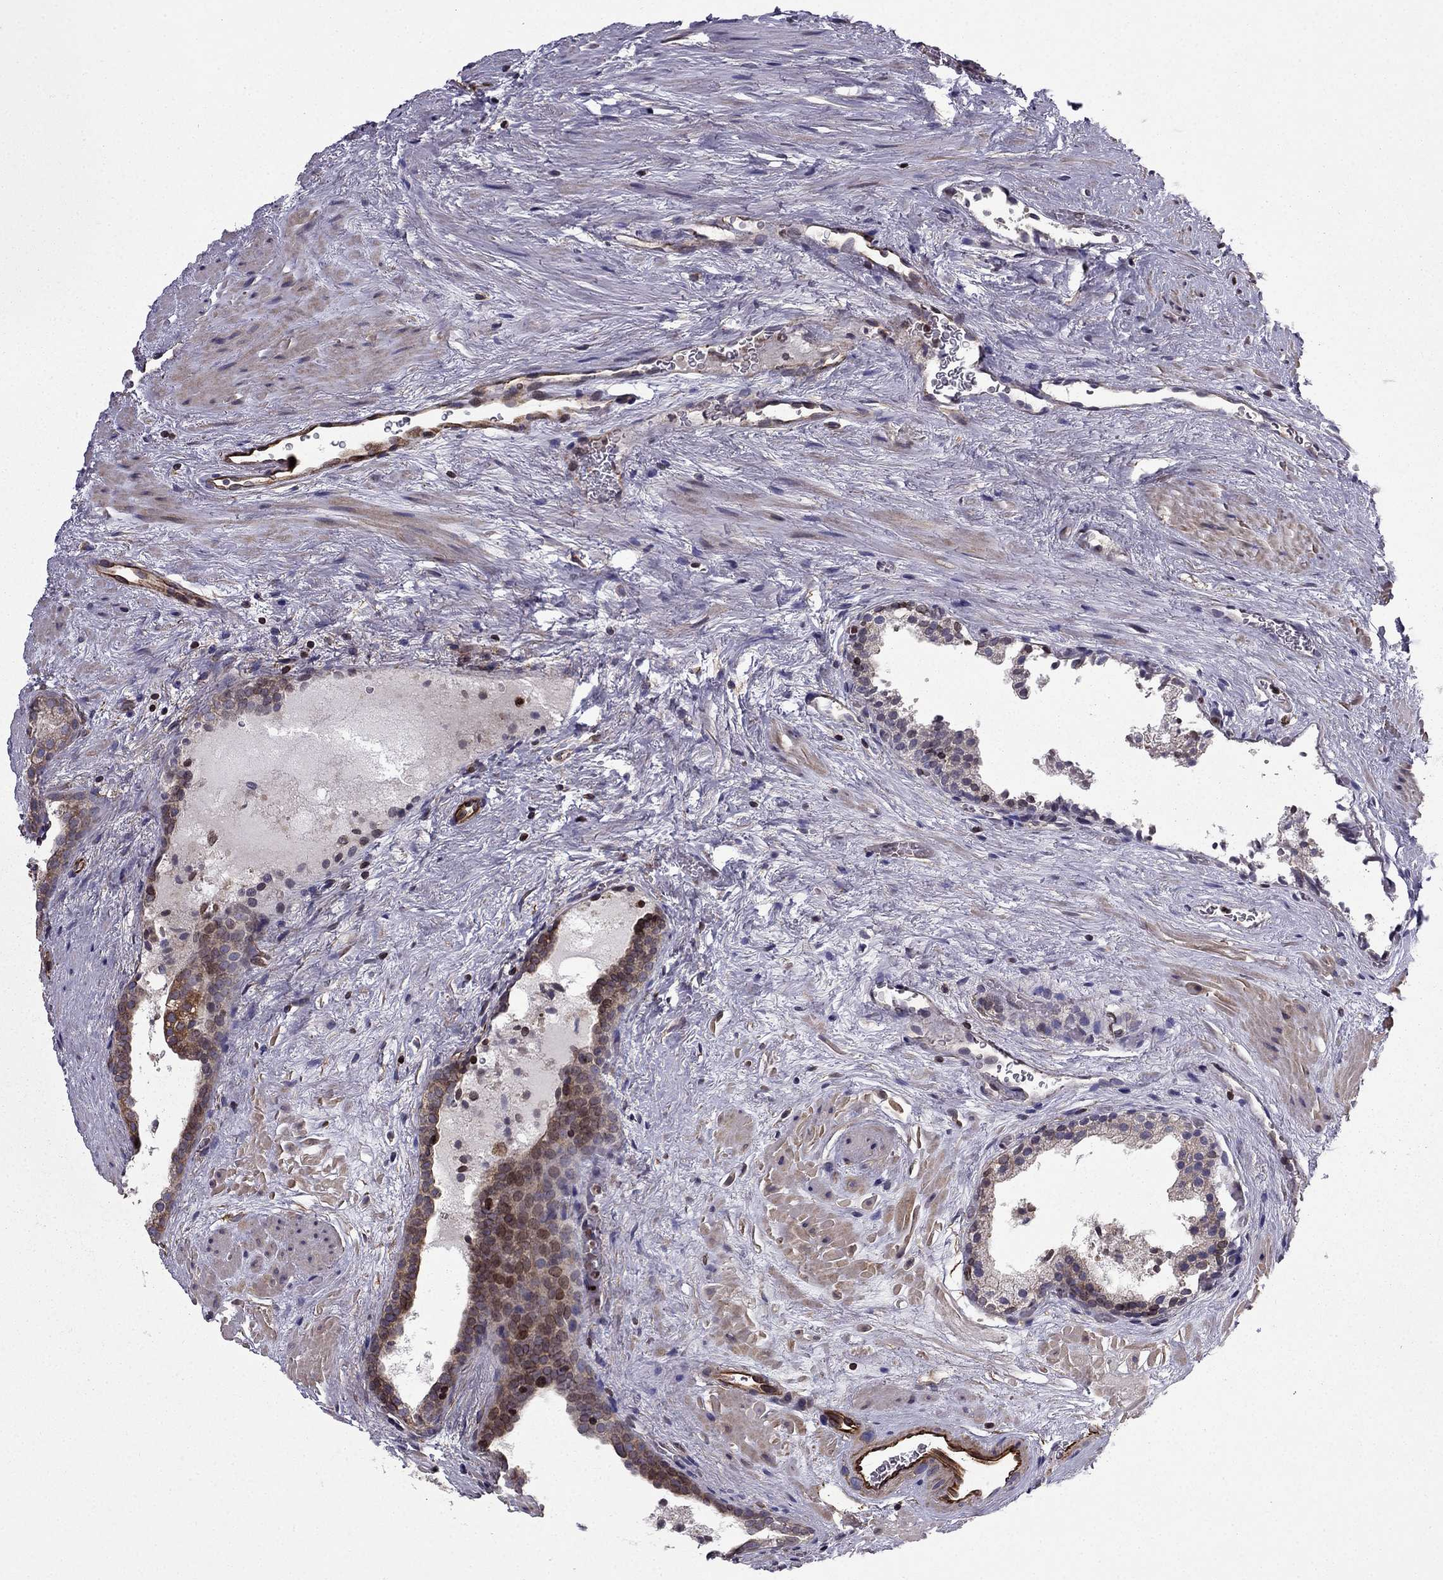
{"staining": {"intensity": "moderate", "quantity": "25%-75%", "location": "cytoplasmic/membranous"}, "tissue": "prostate cancer", "cell_type": "Tumor cells", "image_type": "cancer", "snomed": [{"axis": "morphology", "description": "Adenocarcinoma, NOS"}, {"axis": "topography", "description": "Prostate"}], "caption": "Human prostate cancer stained with a brown dye displays moderate cytoplasmic/membranous positive expression in approximately 25%-75% of tumor cells.", "gene": "CDC42BPA", "patient": {"sex": "male", "age": 66}}